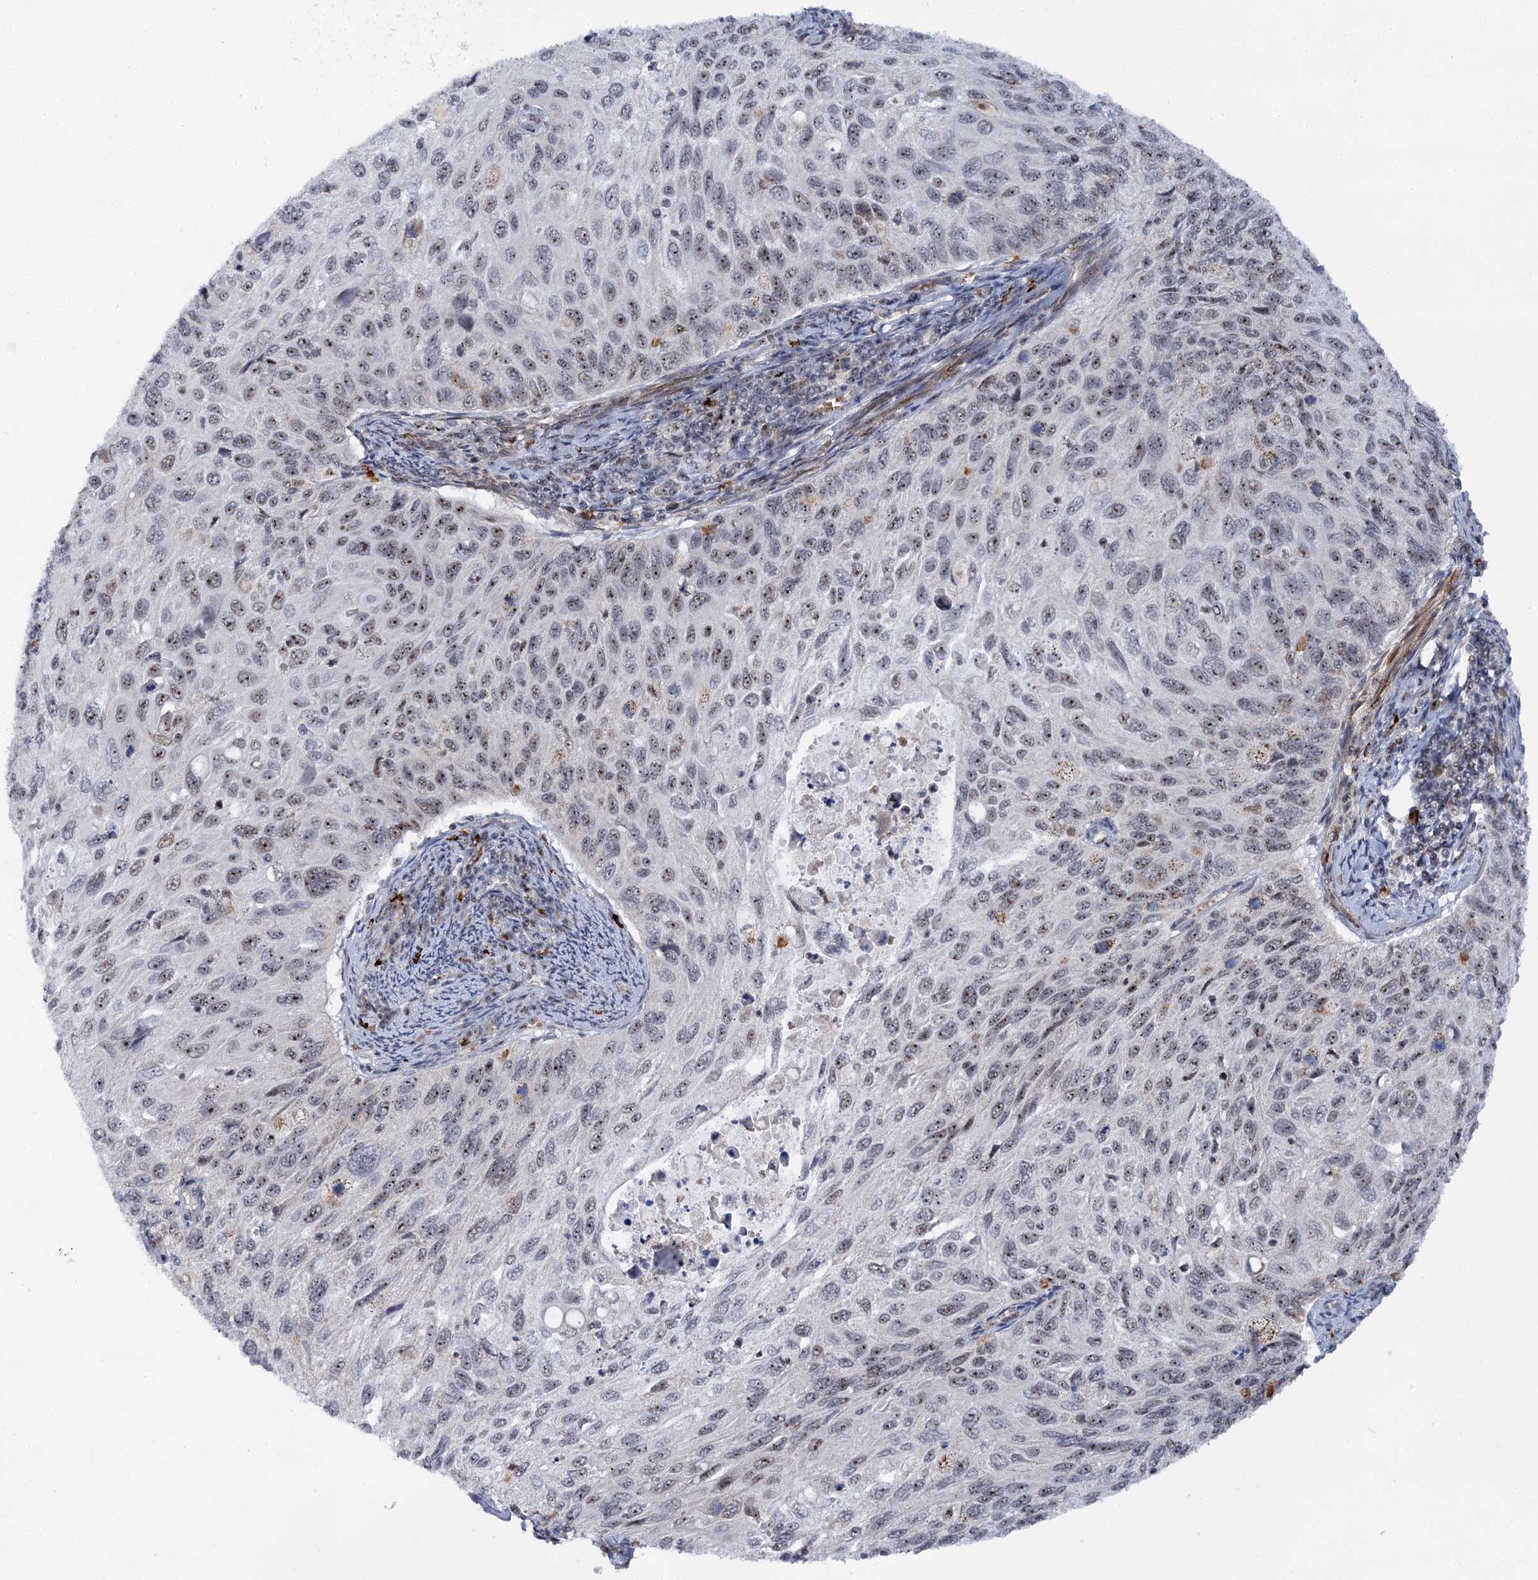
{"staining": {"intensity": "moderate", "quantity": "25%-75%", "location": "nuclear"}, "tissue": "cervical cancer", "cell_type": "Tumor cells", "image_type": "cancer", "snomed": [{"axis": "morphology", "description": "Squamous cell carcinoma, NOS"}, {"axis": "topography", "description": "Cervix"}], "caption": "Immunohistochemistry image of human squamous cell carcinoma (cervical) stained for a protein (brown), which reveals medium levels of moderate nuclear expression in about 25%-75% of tumor cells.", "gene": "BUD13", "patient": {"sex": "female", "age": 70}}